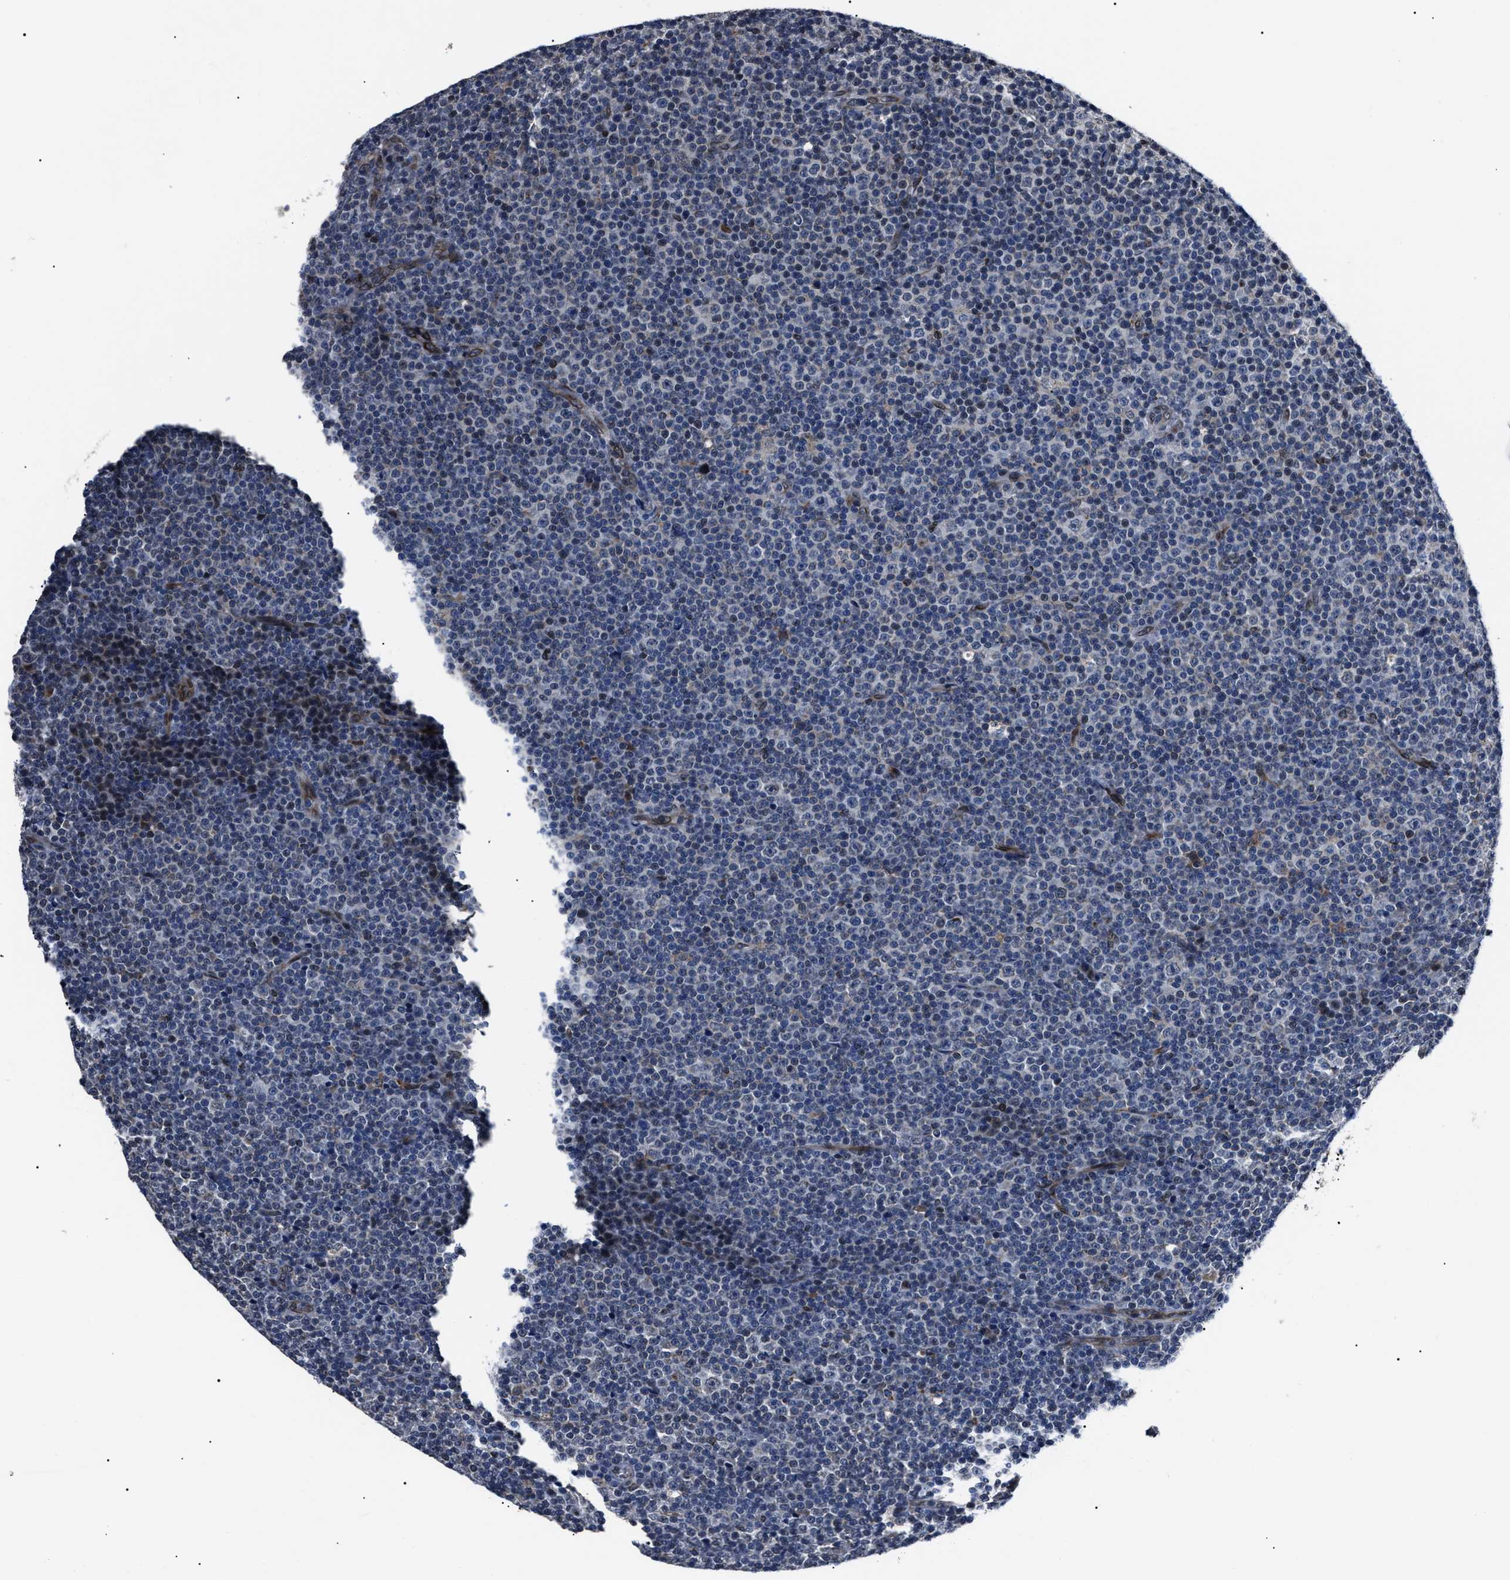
{"staining": {"intensity": "negative", "quantity": "none", "location": "none"}, "tissue": "lymphoma", "cell_type": "Tumor cells", "image_type": "cancer", "snomed": [{"axis": "morphology", "description": "Malignant lymphoma, non-Hodgkin's type, Low grade"}, {"axis": "topography", "description": "Lymph node"}], "caption": "An immunohistochemistry micrograph of lymphoma is shown. There is no staining in tumor cells of lymphoma.", "gene": "LRRC14", "patient": {"sex": "female", "age": 67}}